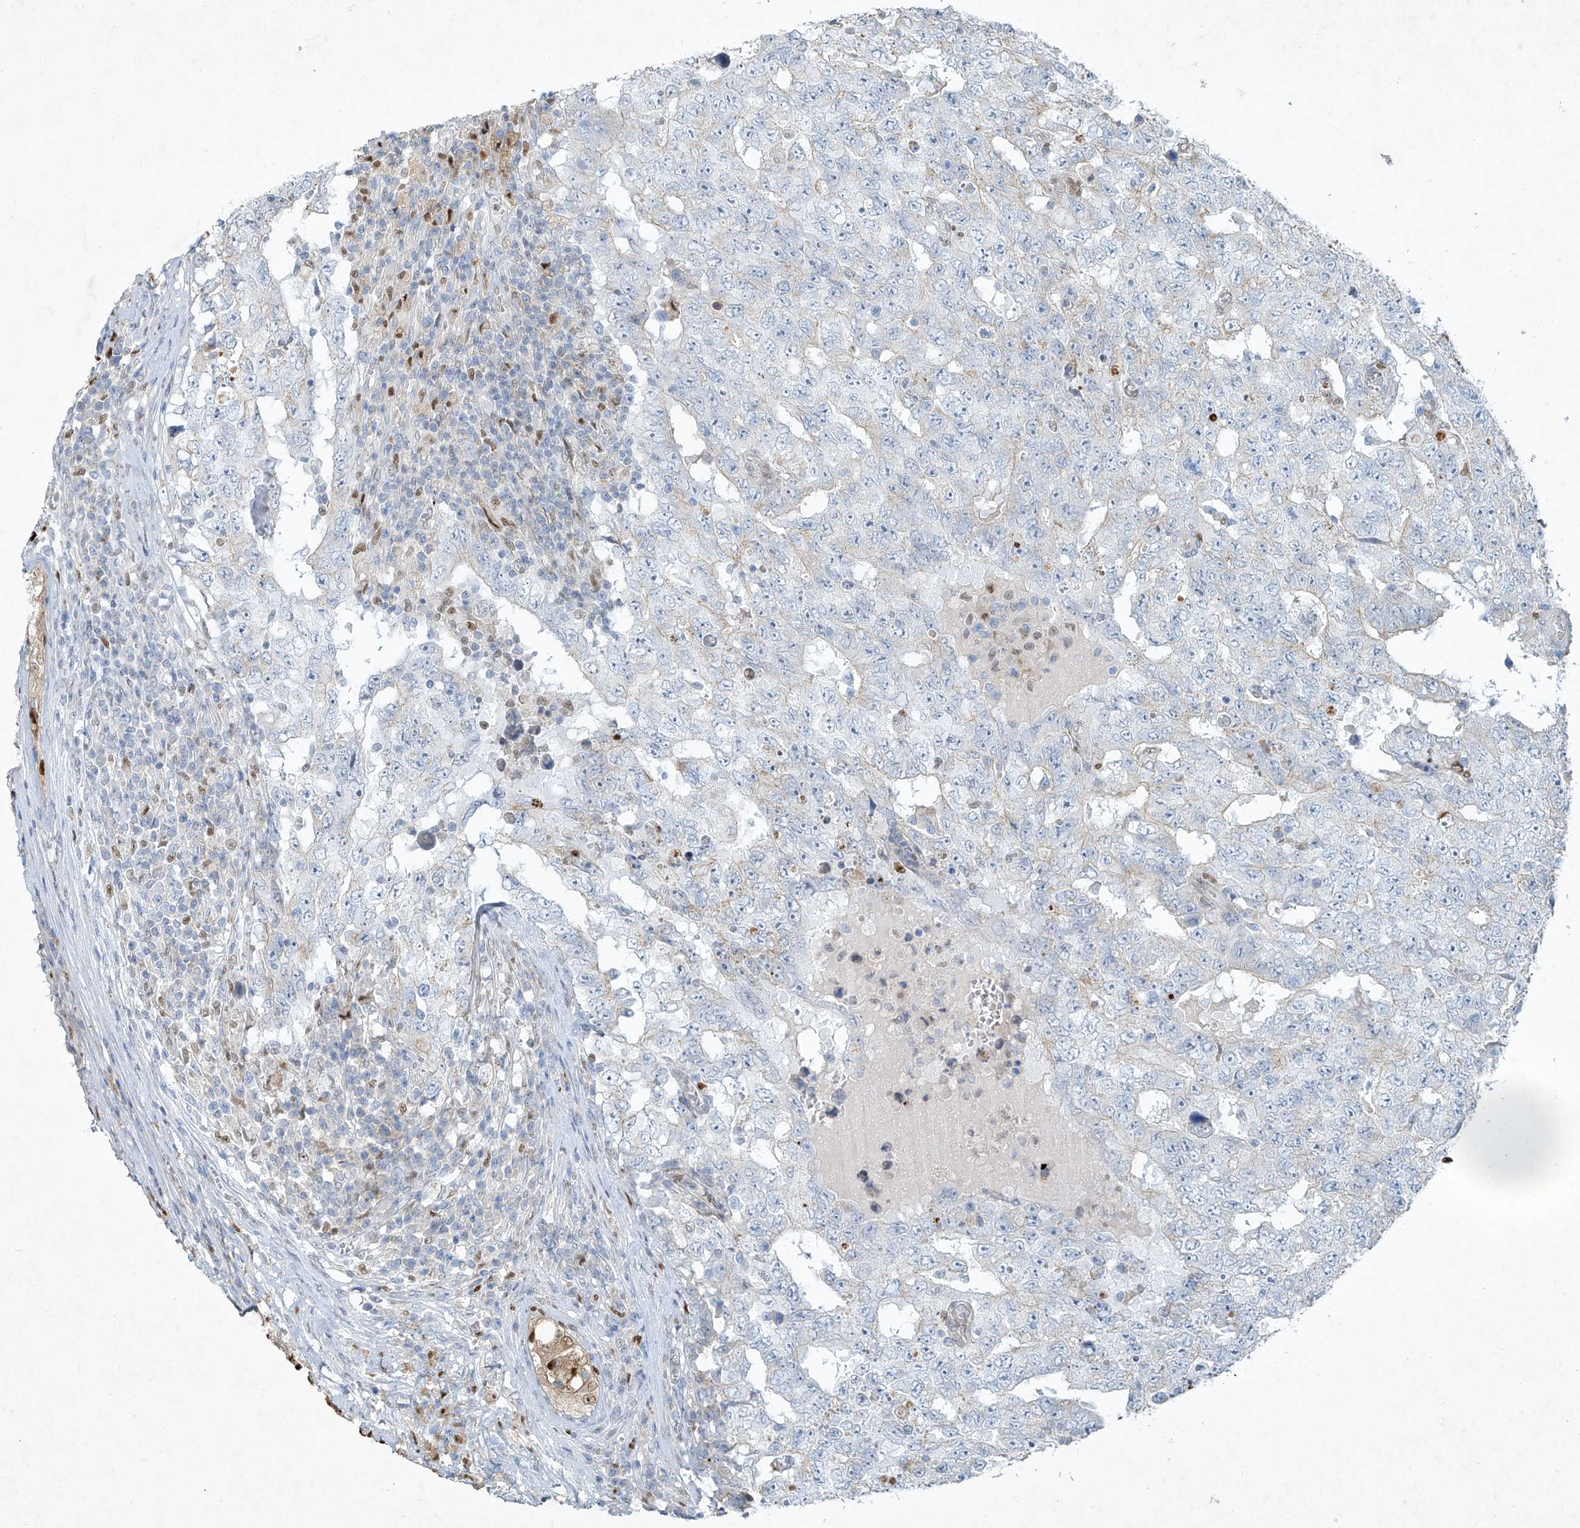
{"staining": {"intensity": "negative", "quantity": "none", "location": "none"}, "tissue": "testis cancer", "cell_type": "Tumor cells", "image_type": "cancer", "snomed": [{"axis": "morphology", "description": "Carcinoma, Embryonal, NOS"}, {"axis": "topography", "description": "Testis"}], "caption": "There is no significant expression in tumor cells of embryonal carcinoma (testis).", "gene": "TUBE1", "patient": {"sex": "male", "age": 26}}